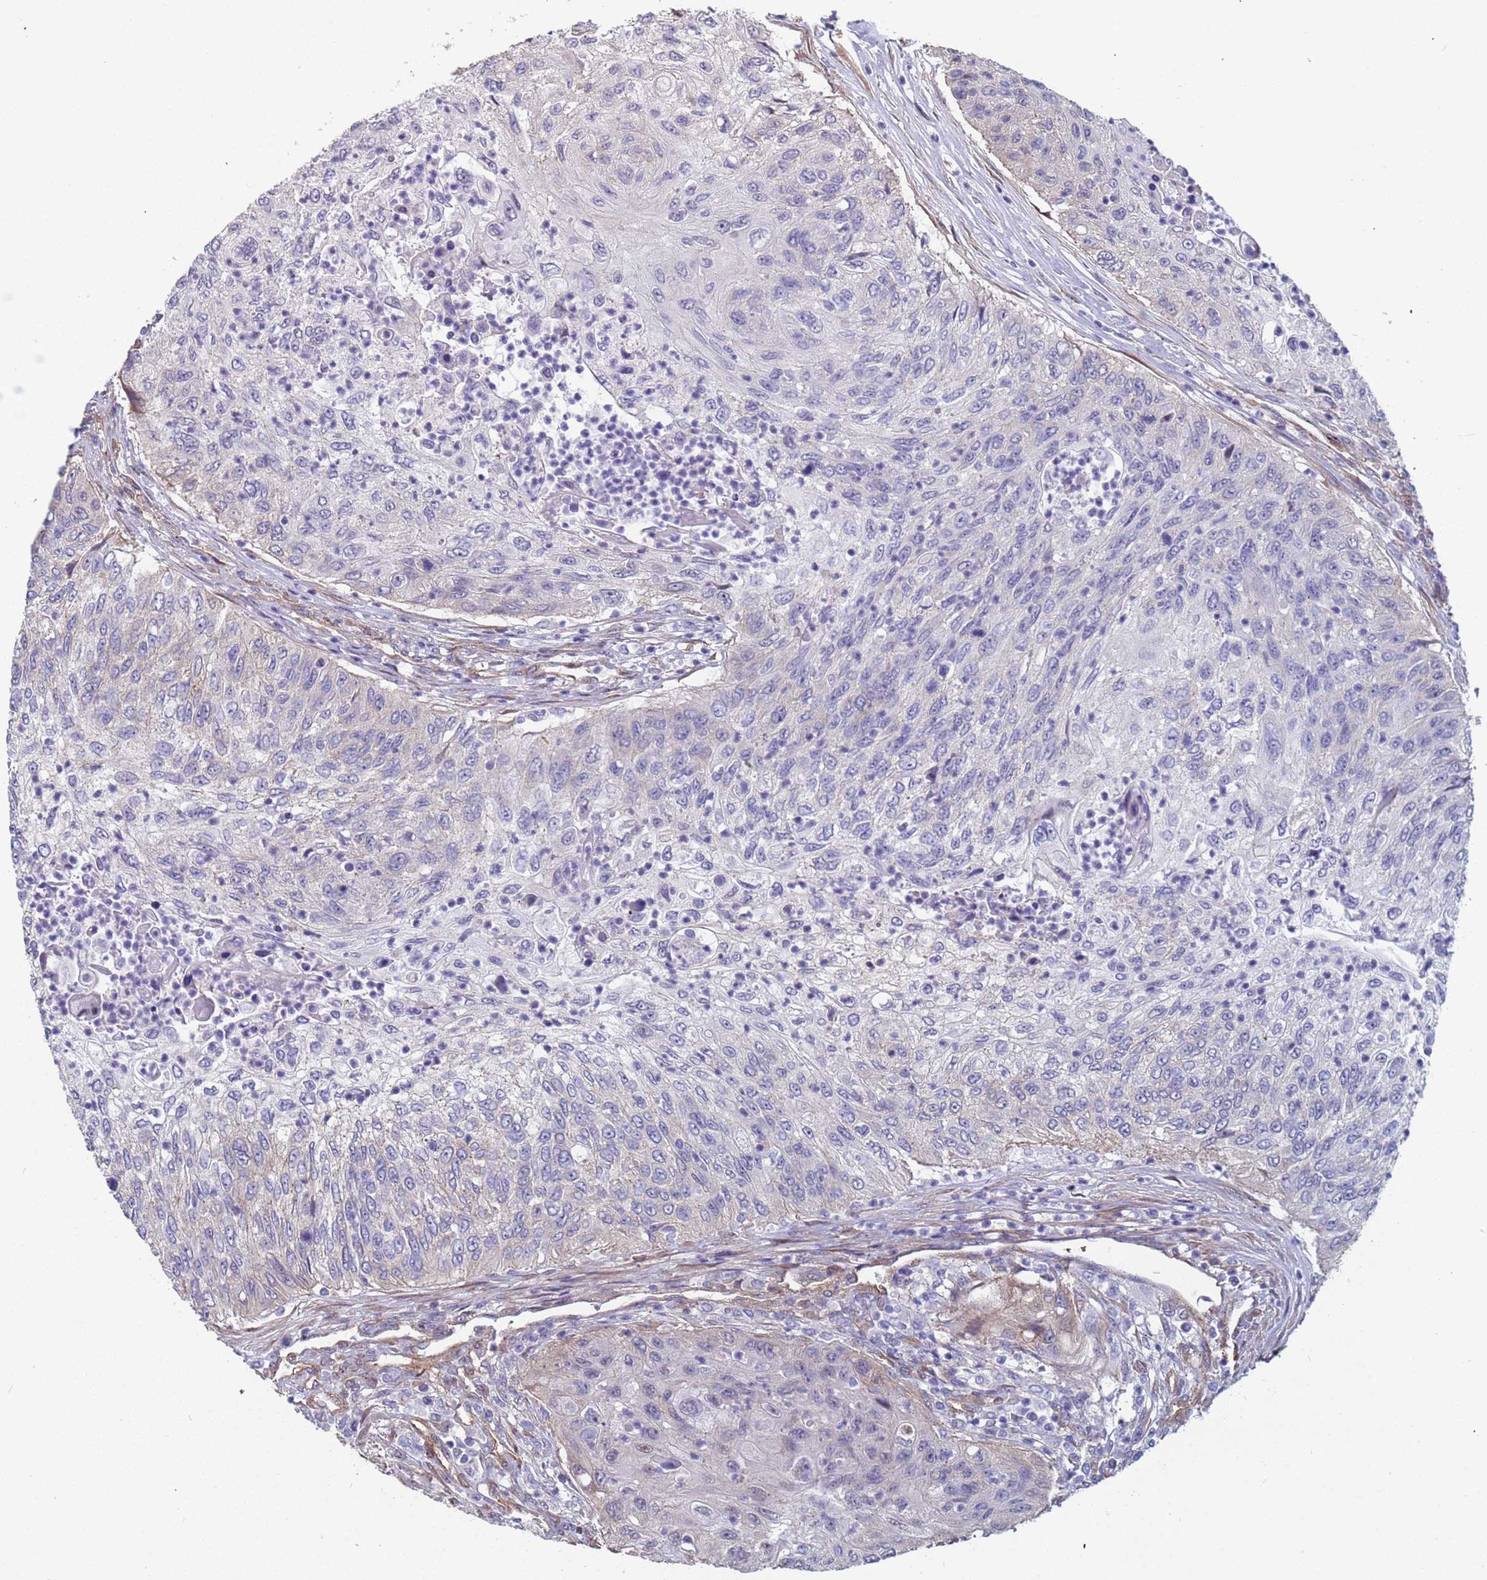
{"staining": {"intensity": "negative", "quantity": "none", "location": "none"}, "tissue": "urothelial cancer", "cell_type": "Tumor cells", "image_type": "cancer", "snomed": [{"axis": "morphology", "description": "Urothelial carcinoma, High grade"}, {"axis": "topography", "description": "Urinary bladder"}], "caption": "Immunohistochemistry micrograph of neoplastic tissue: human urothelial carcinoma (high-grade) stained with DAB exhibits no significant protein staining in tumor cells.", "gene": "EHD2", "patient": {"sex": "female", "age": 60}}